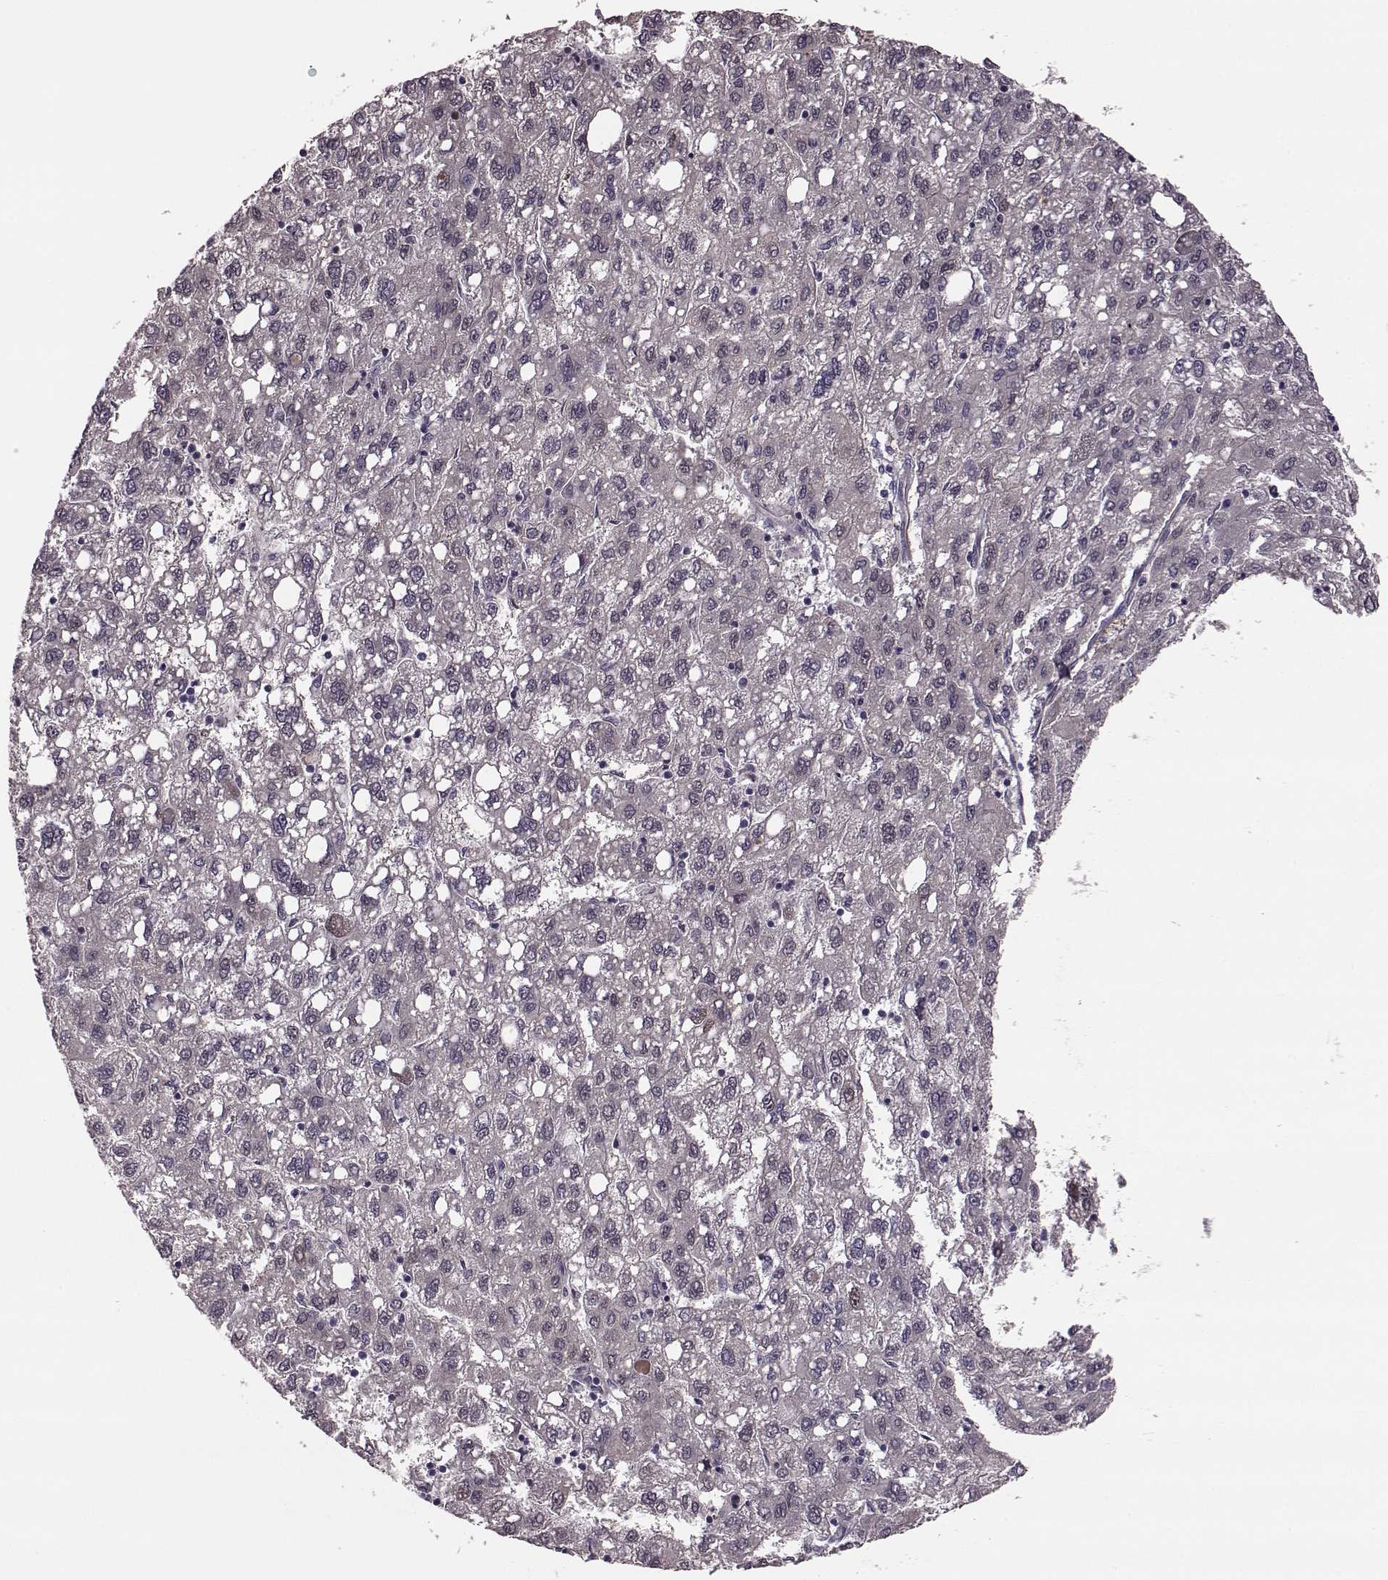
{"staining": {"intensity": "negative", "quantity": "none", "location": "none"}, "tissue": "liver cancer", "cell_type": "Tumor cells", "image_type": "cancer", "snomed": [{"axis": "morphology", "description": "Carcinoma, Hepatocellular, NOS"}, {"axis": "topography", "description": "Liver"}], "caption": "An immunohistochemistry (IHC) photomicrograph of hepatocellular carcinoma (liver) is shown. There is no staining in tumor cells of hepatocellular carcinoma (liver).", "gene": "SYNPO", "patient": {"sex": "female", "age": 82}}